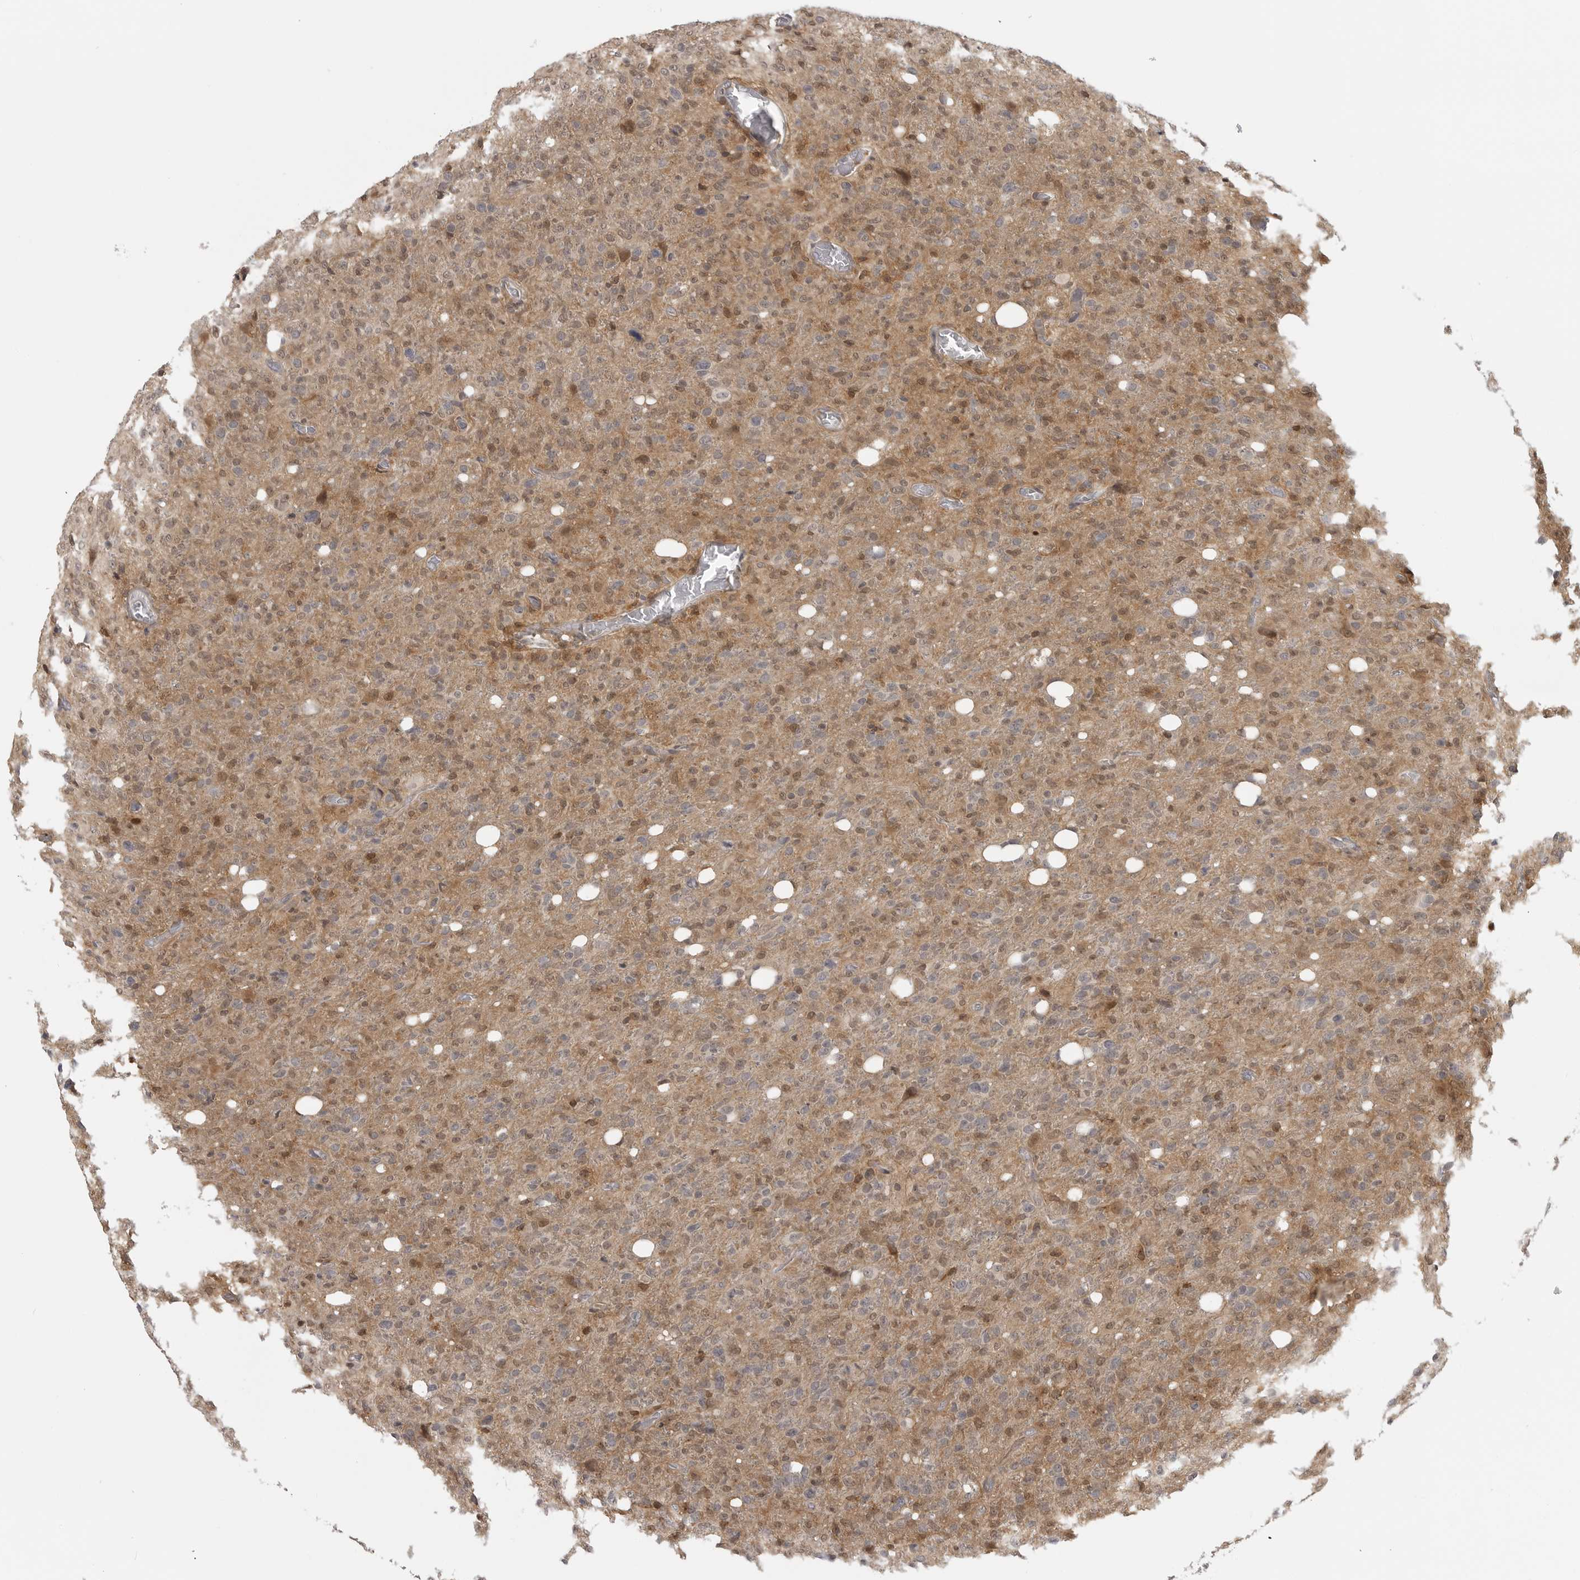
{"staining": {"intensity": "moderate", "quantity": "25%-75%", "location": "cytoplasmic/membranous,nuclear"}, "tissue": "glioma", "cell_type": "Tumor cells", "image_type": "cancer", "snomed": [{"axis": "morphology", "description": "Glioma, malignant, High grade"}, {"axis": "topography", "description": "Brain"}], "caption": "Immunohistochemical staining of human glioma reveals moderate cytoplasmic/membranous and nuclear protein expression in about 25%-75% of tumor cells.", "gene": "CTIF", "patient": {"sex": "female", "age": 57}}